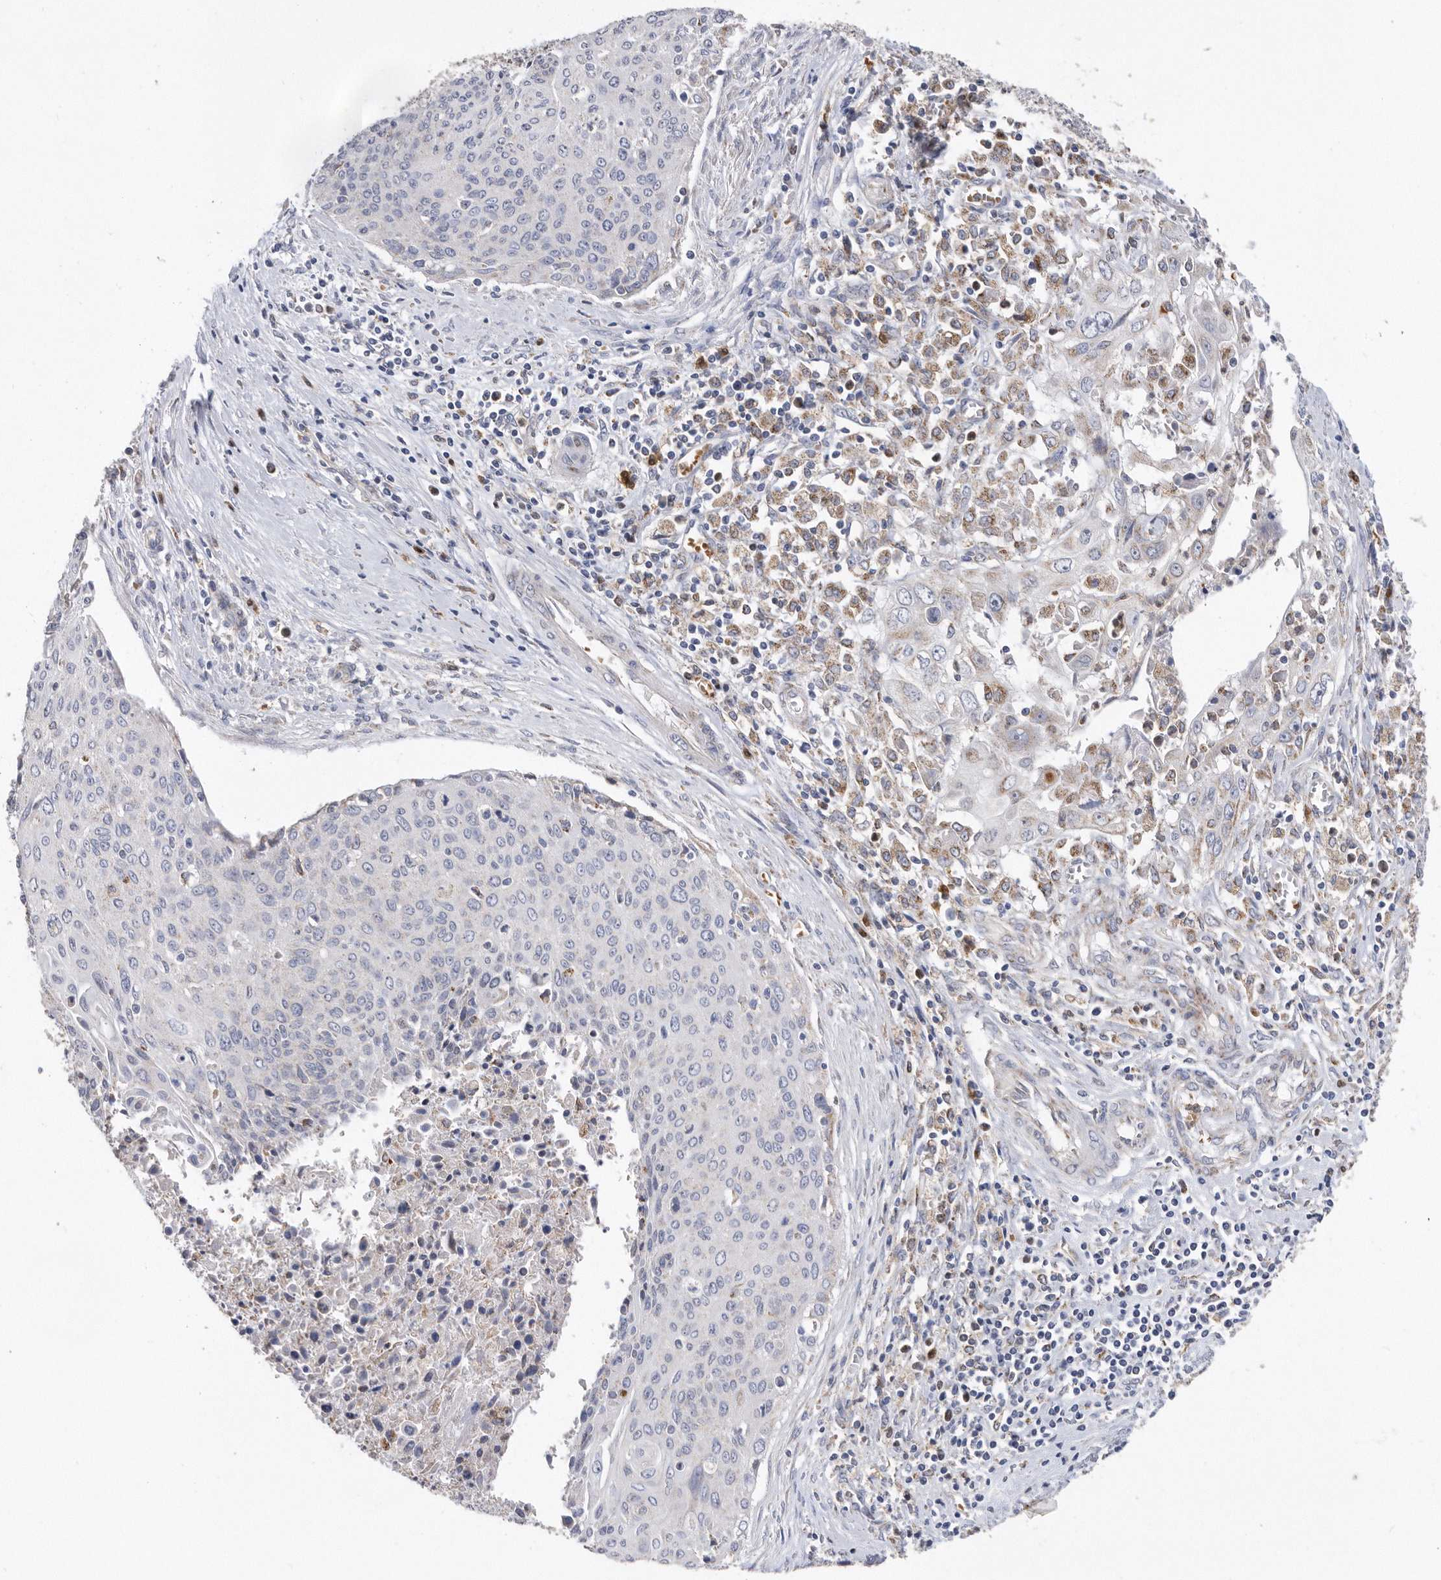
{"staining": {"intensity": "negative", "quantity": "none", "location": "none"}, "tissue": "cervical cancer", "cell_type": "Tumor cells", "image_type": "cancer", "snomed": [{"axis": "morphology", "description": "Squamous cell carcinoma, NOS"}, {"axis": "topography", "description": "Cervix"}], "caption": "The histopathology image reveals no staining of tumor cells in cervical squamous cell carcinoma.", "gene": "CRISPLD2", "patient": {"sex": "female", "age": 55}}